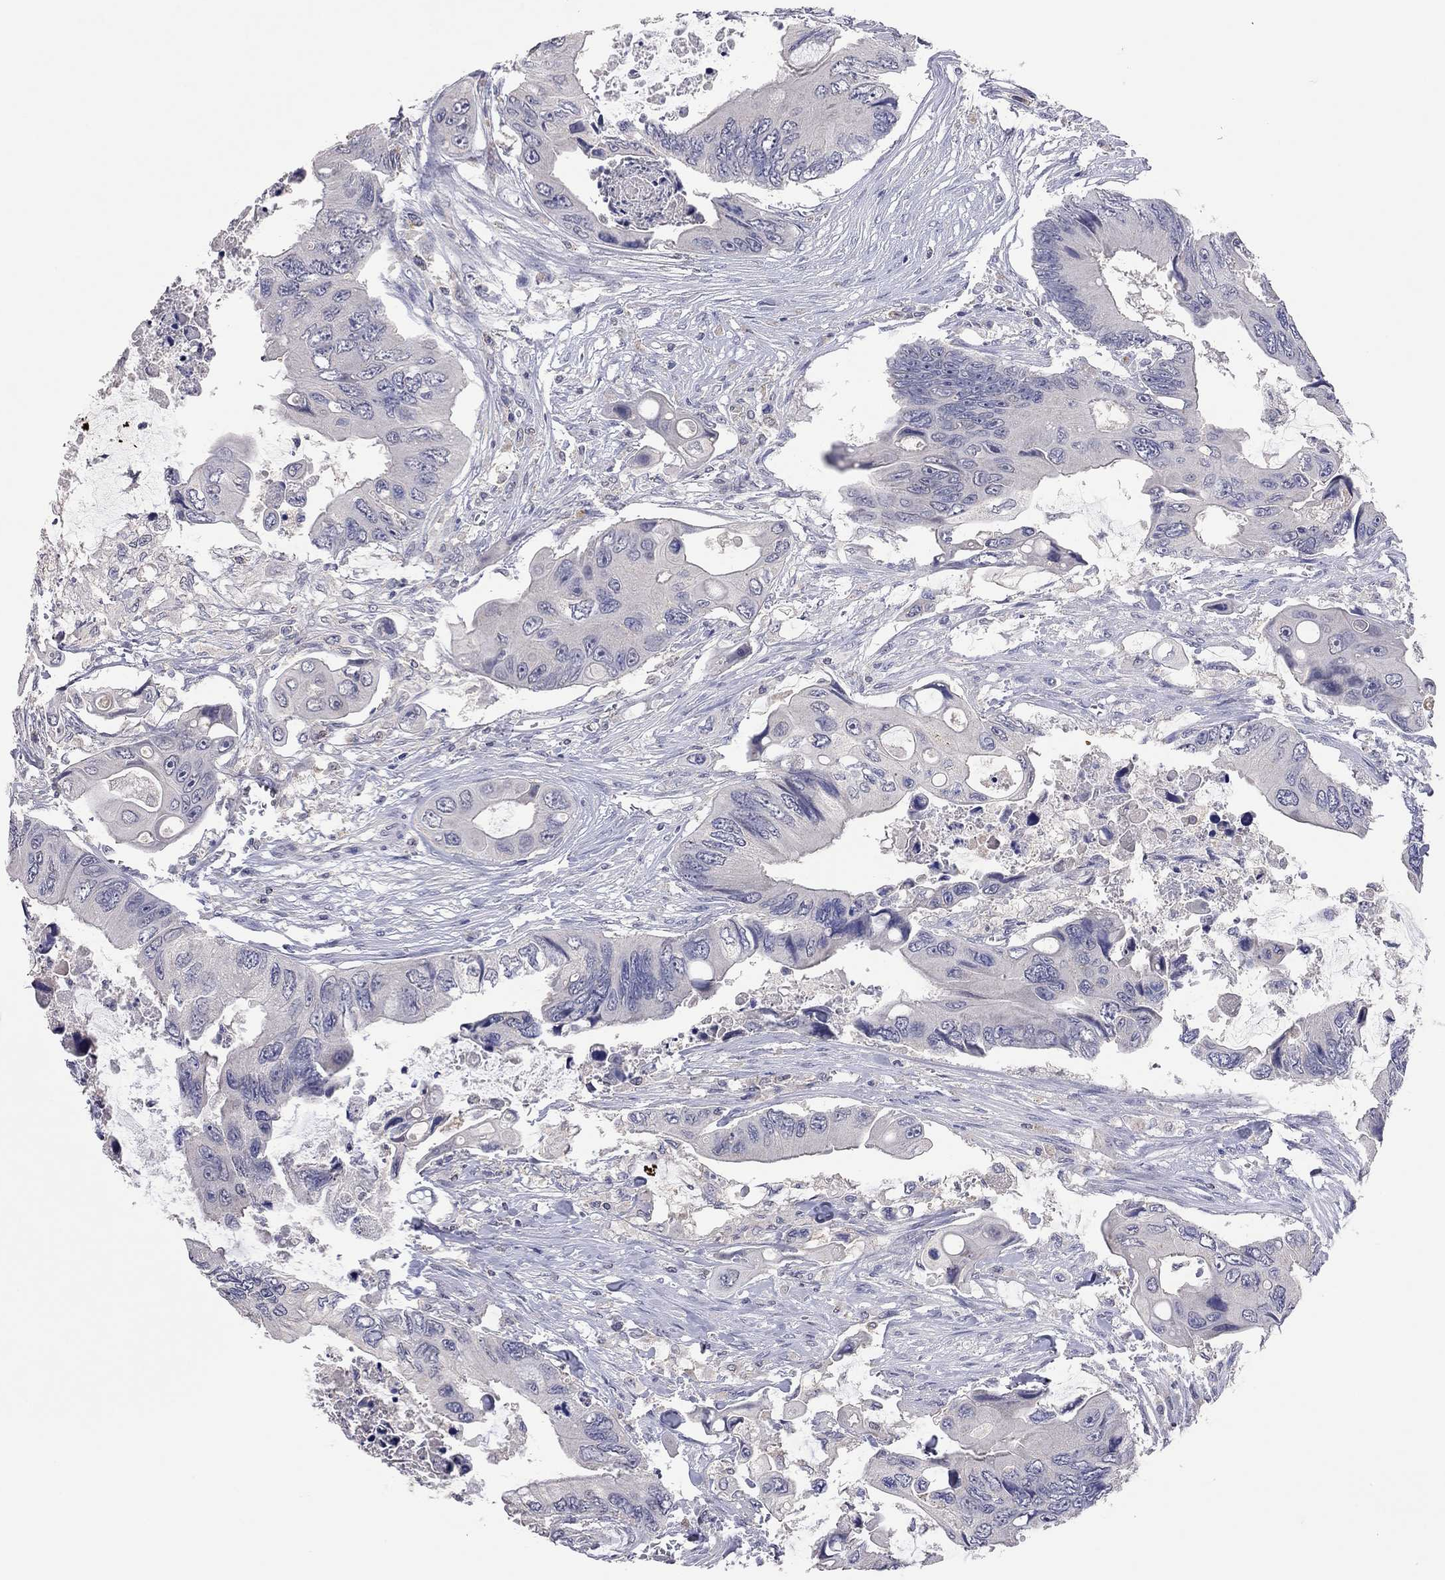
{"staining": {"intensity": "negative", "quantity": "none", "location": "none"}, "tissue": "colorectal cancer", "cell_type": "Tumor cells", "image_type": "cancer", "snomed": [{"axis": "morphology", "description": "Adenocarcinoma, NOS"}, {"axis": "topography", "description": "Rectum"}], "caption": "The micrograph demonstrates no significant expression in tumor cells of colorectal cancer (adenocarcinoma). (DAB immunohistochemistry (IHC) with hematoxylin counter stain).", "gene": "MMP13", "patient": {"sex": "male", "age": 63}}